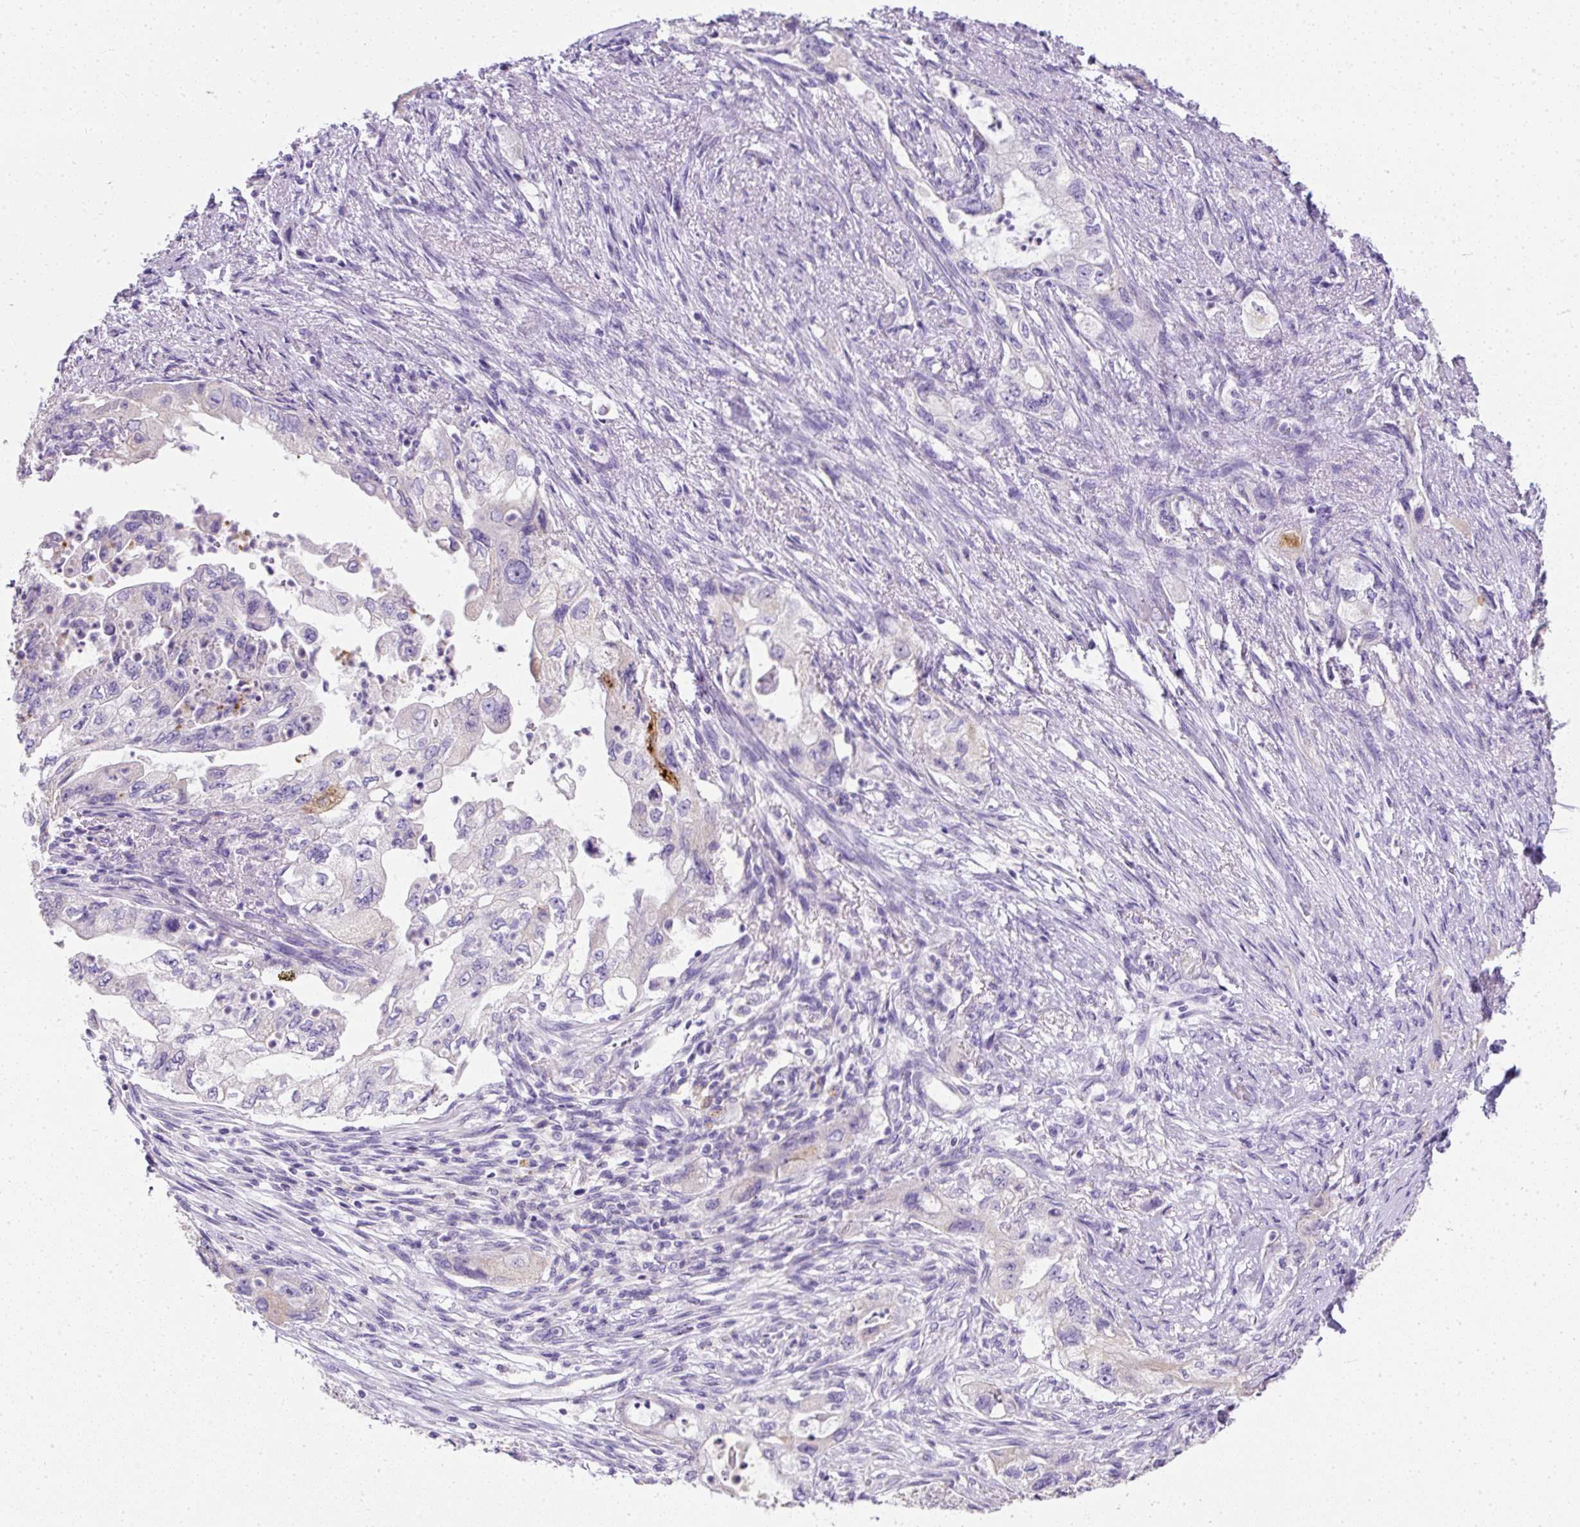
{"staining": {"intensity": "negative", "quantity": "none", "location": "none"}, "tissue": "pancreatic cancer", "cell_type": "Tumor cells", "image_type": "cancer", "snomed": [{"axis": "morphology", "description": "Adenocarcinoma, NOS"}, {"axis": "topography", "description": "Pancreas"}], "caption": "A micrograph of pancreatic cancer stained for a protein displays no brown staining in tumor cells. The staining was performed using DAB (3,3'-diaminobenzidine) to visualize the protein expression in brown, while the nuclei were stained in blue with hematoxylin (Magnification: 20x).", "gene": "C2CD4C", "patient": {"sex": "female", "age": 73}}